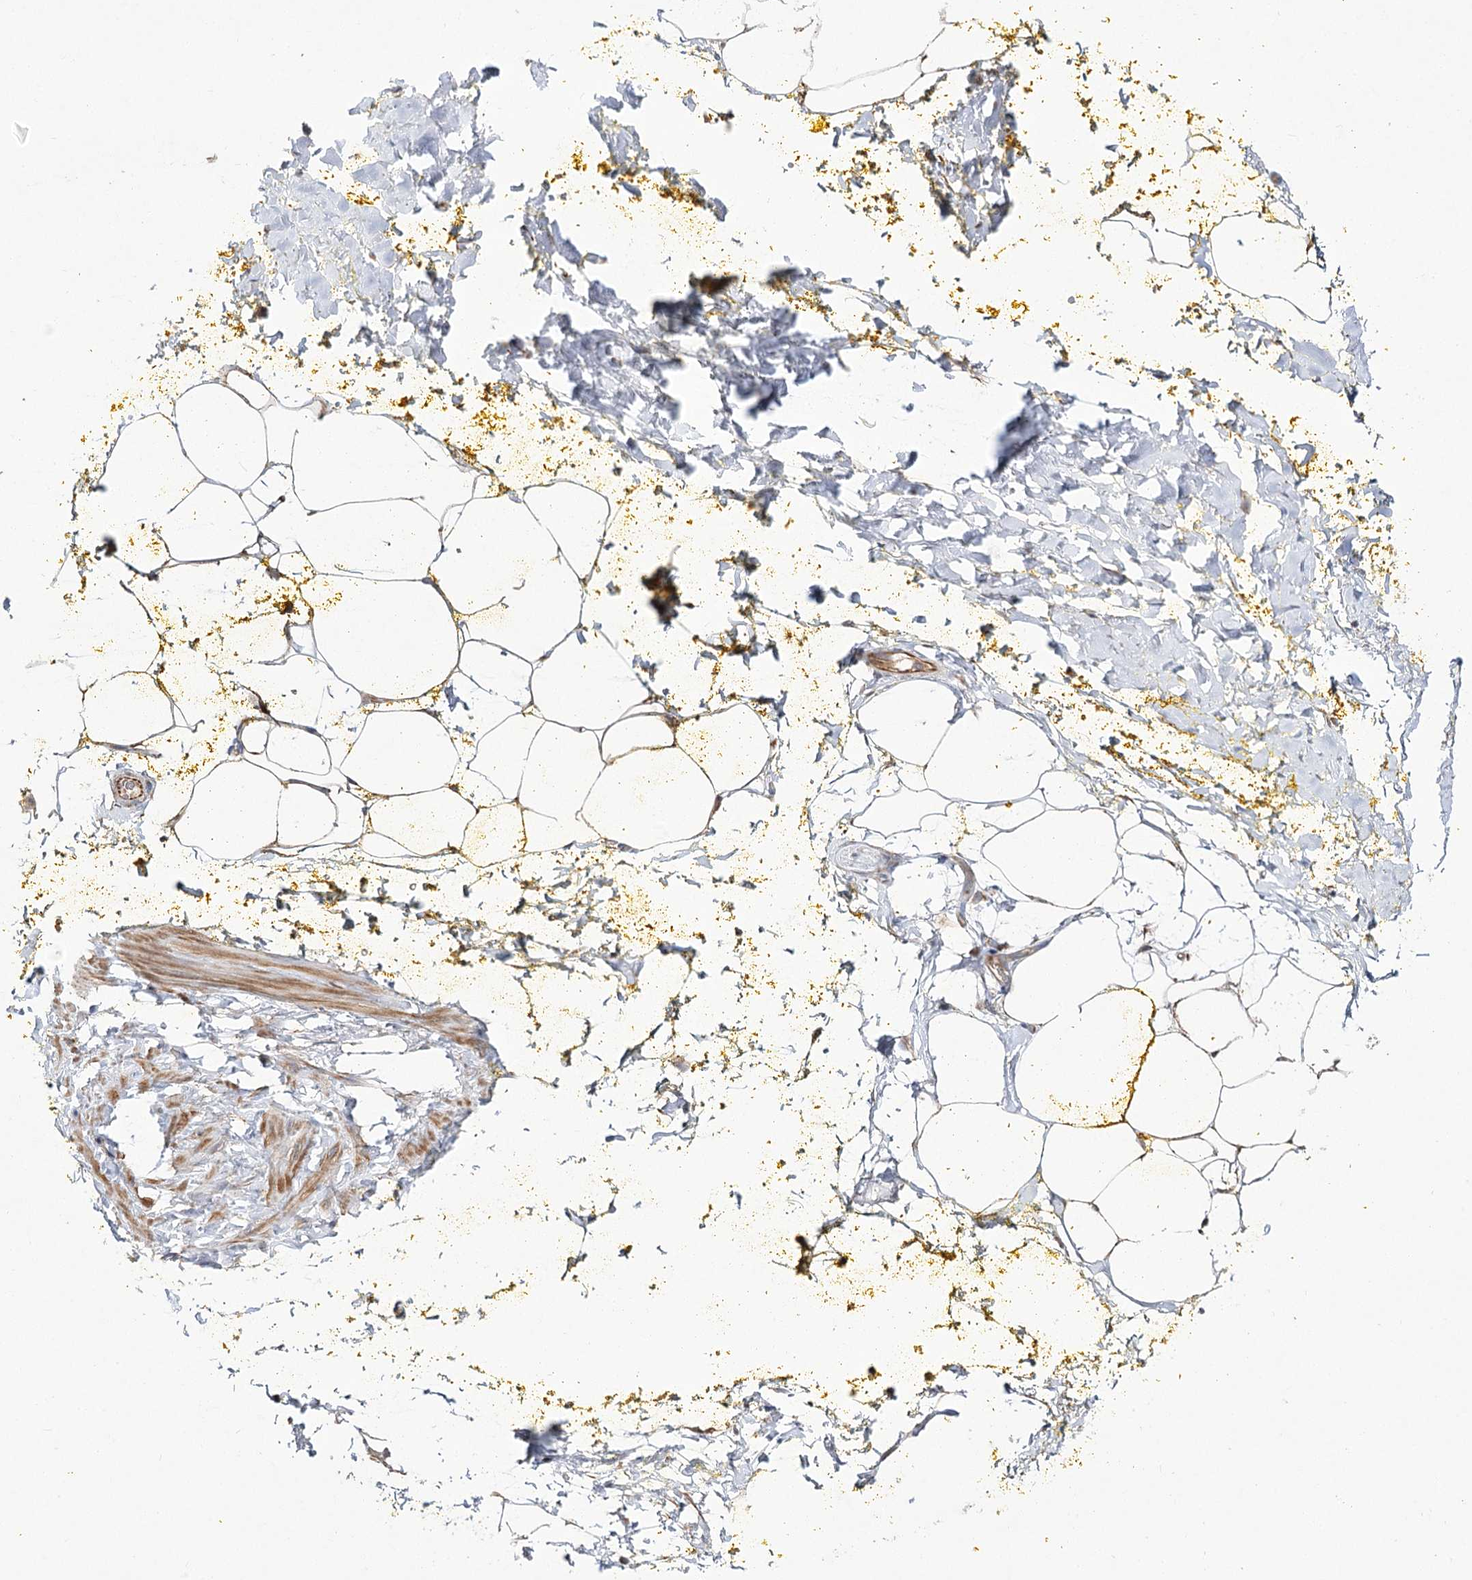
{"staining": {"intensity": "moderate", "quantity": "25%-75%", "location": "cytoplasmic/membranous"}, "tissue": "adipose tissue", "cell_type": "Adipocytes", "image_type": "normal", "snomed": [{"axis": "morphology", "description": "Normal tissue, NOS"}, {"axis": "morphology", "description": "Adenocarcinoma, Low grade"}, {"axis": "topography", "description": "Prostate"}, {"axis": "topography", "description": "Peripheral nerve tissue"}], "caption": "Immunohistochemical staining of benign human adipose tissue displays 25%-75% levels of moderate cytoplasmic/membranous protein expression in about 25%-75% of adipocytes. The staining is performed using DAB (3,3'-diaminobenzidine) brown chromogen to label protein expression. The nuclei are counter-stained blue using hematoxylin.", "gene": "ECHDC3", "patient": {"sex": "male", "age": 63}}